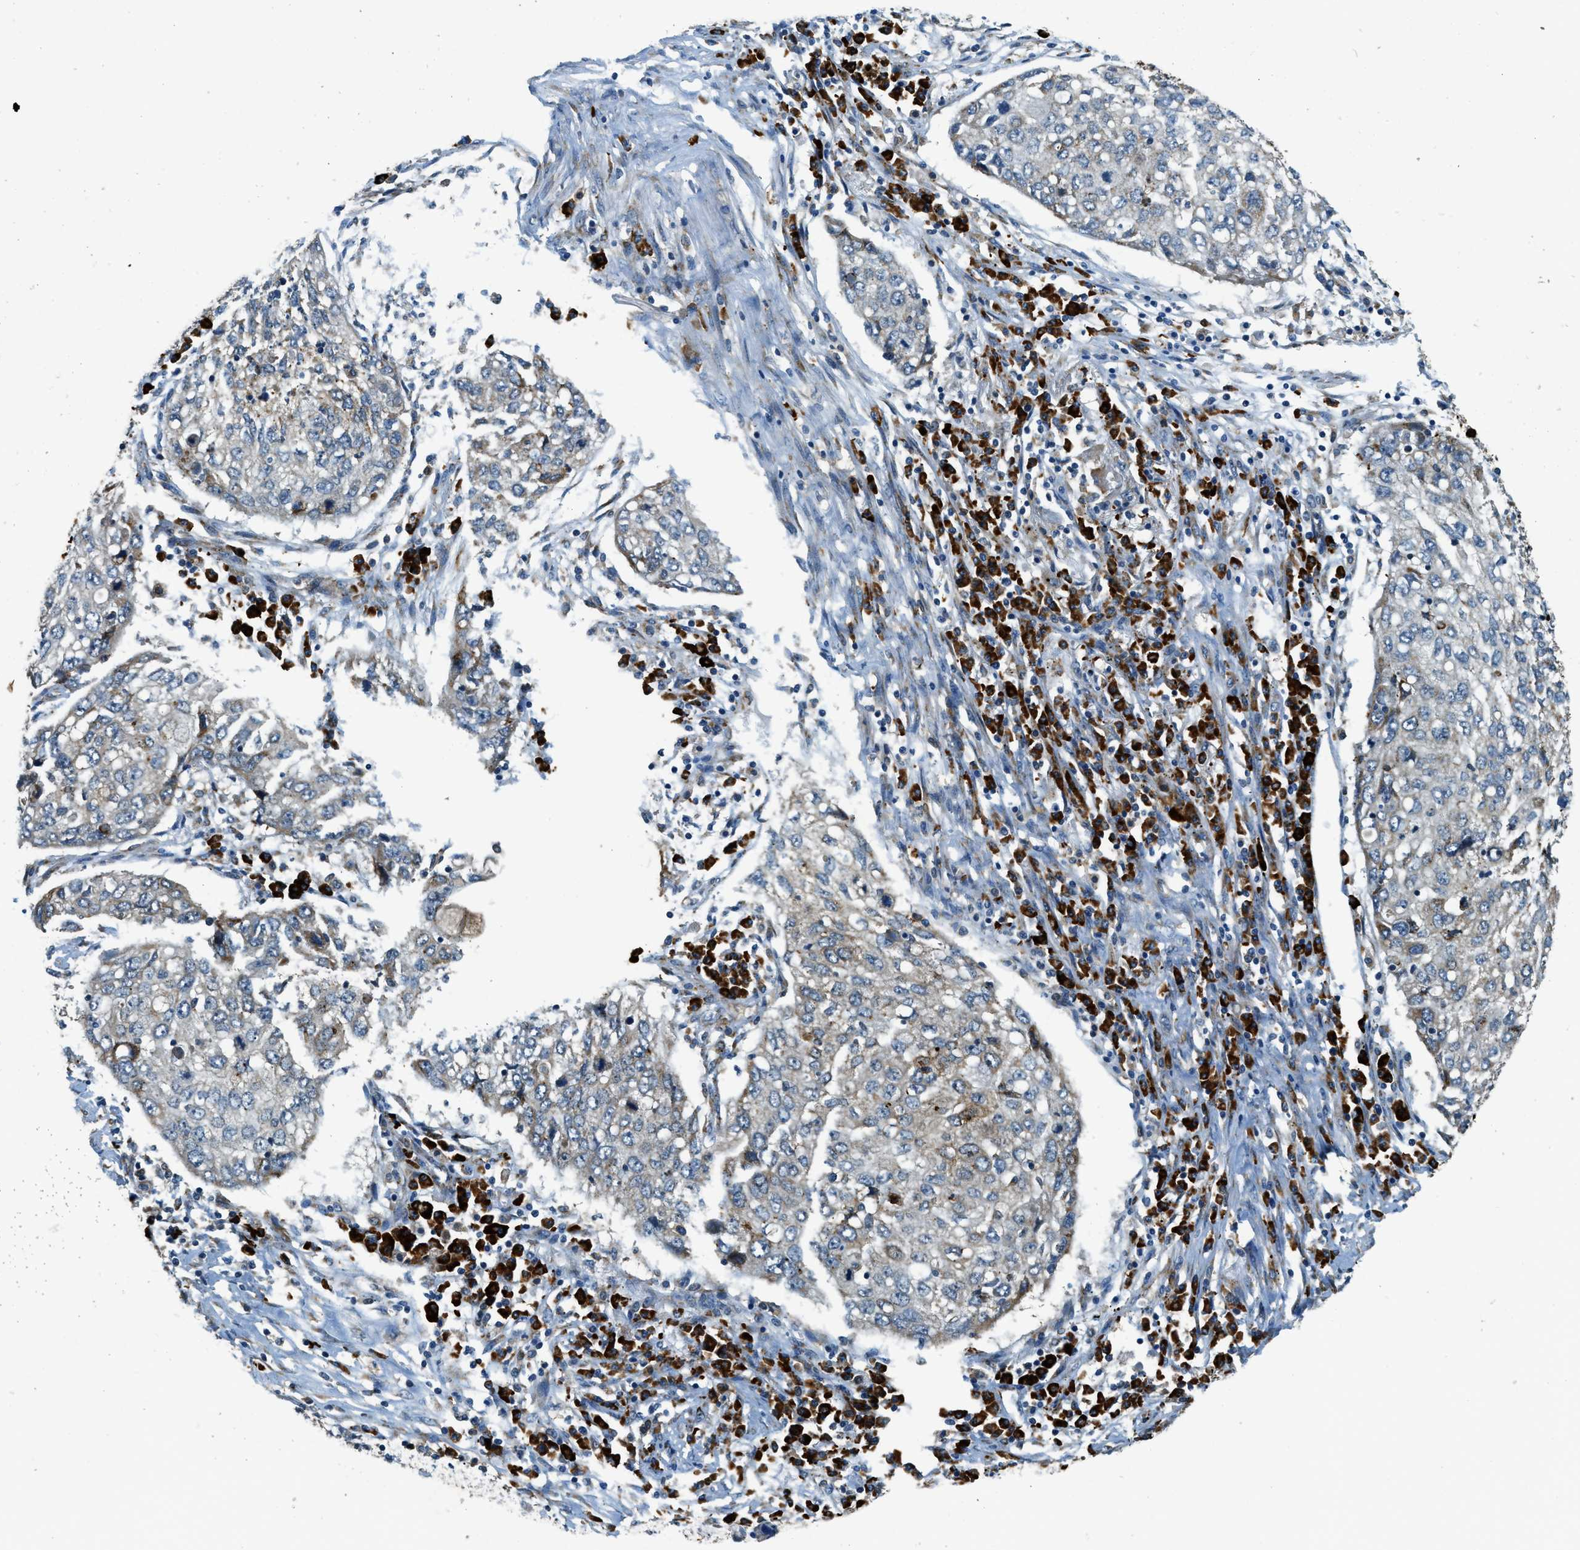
{"staining": {"intensity": "moderate", "quantity": "<25%", "location": "cytoplasmic/membranous"}, "tissue": "lung cancer", "cell_type": "Tumor cells", "image_type": "cancer", "snomed": [{"axis": "morphology", "description": "Squamous cell carcinoma, NOS"}, {"axis": "topography", "description": "Lung"}], "caption": "This is an image of IHC staining of squamous cell carcinoma (lung), which shows moderate positivity in the cytoplasmic/membranous of tumor cells.", "gene": "HERC2", "patient": {"sex": "female", "age": 63}}